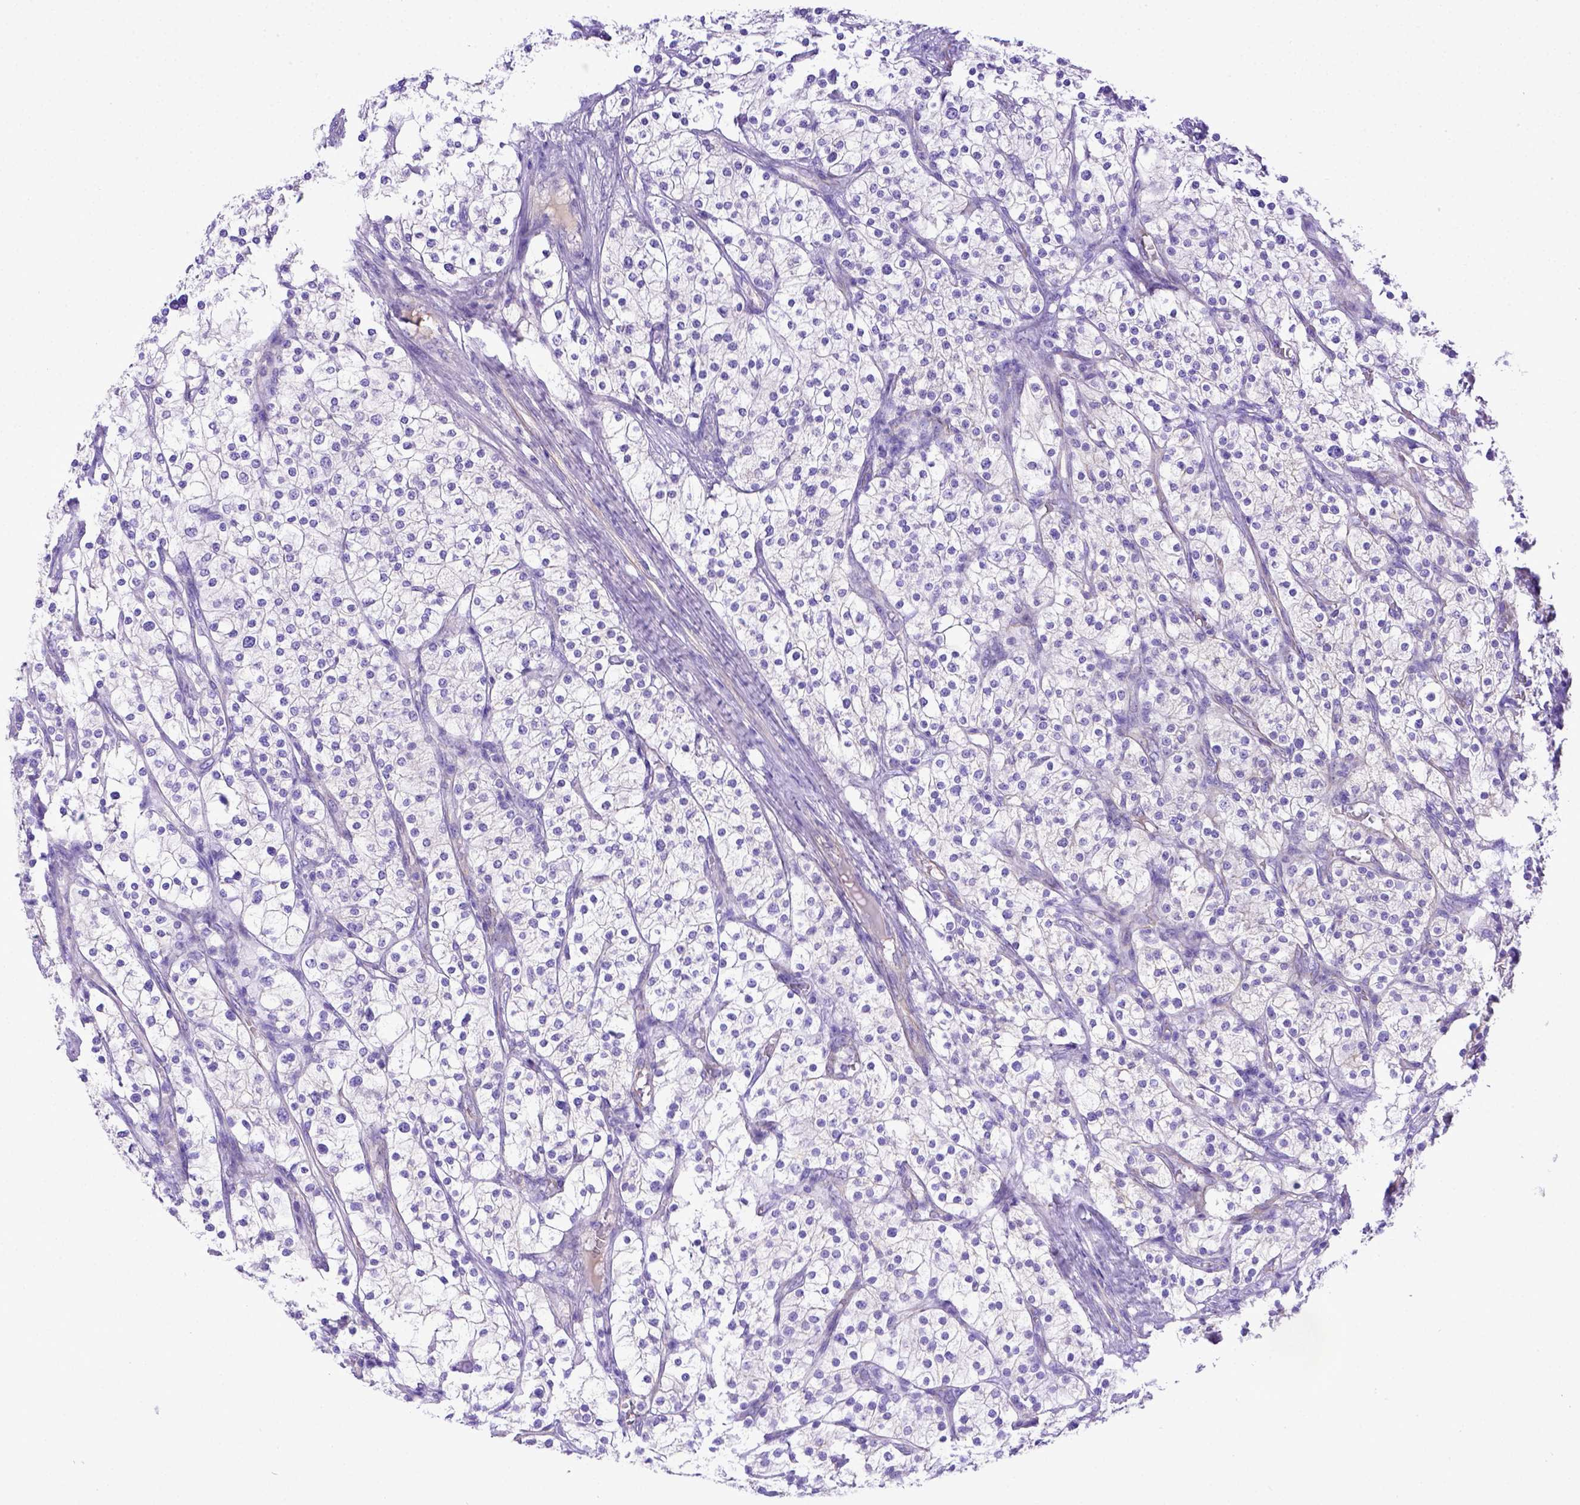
{"staining": {"intensity": "negative", "quantity": "none", "location": "none"}, "tissue": "renal cancer", "cell_type": "Tumor cells", "image_type": "cancer", "snomed": [{"axis": "morphology", "description": "Adenocarcinoma, NOS"}, {"axis": "topography", "description": "Kidney"}], "caption": "High power microscopy image of an IHC histopathology image of renal cancer, revealing no significant positivity in tumor cells.", "gene": "LRRC18", "patient": {"sex": "male", "age": 80}}